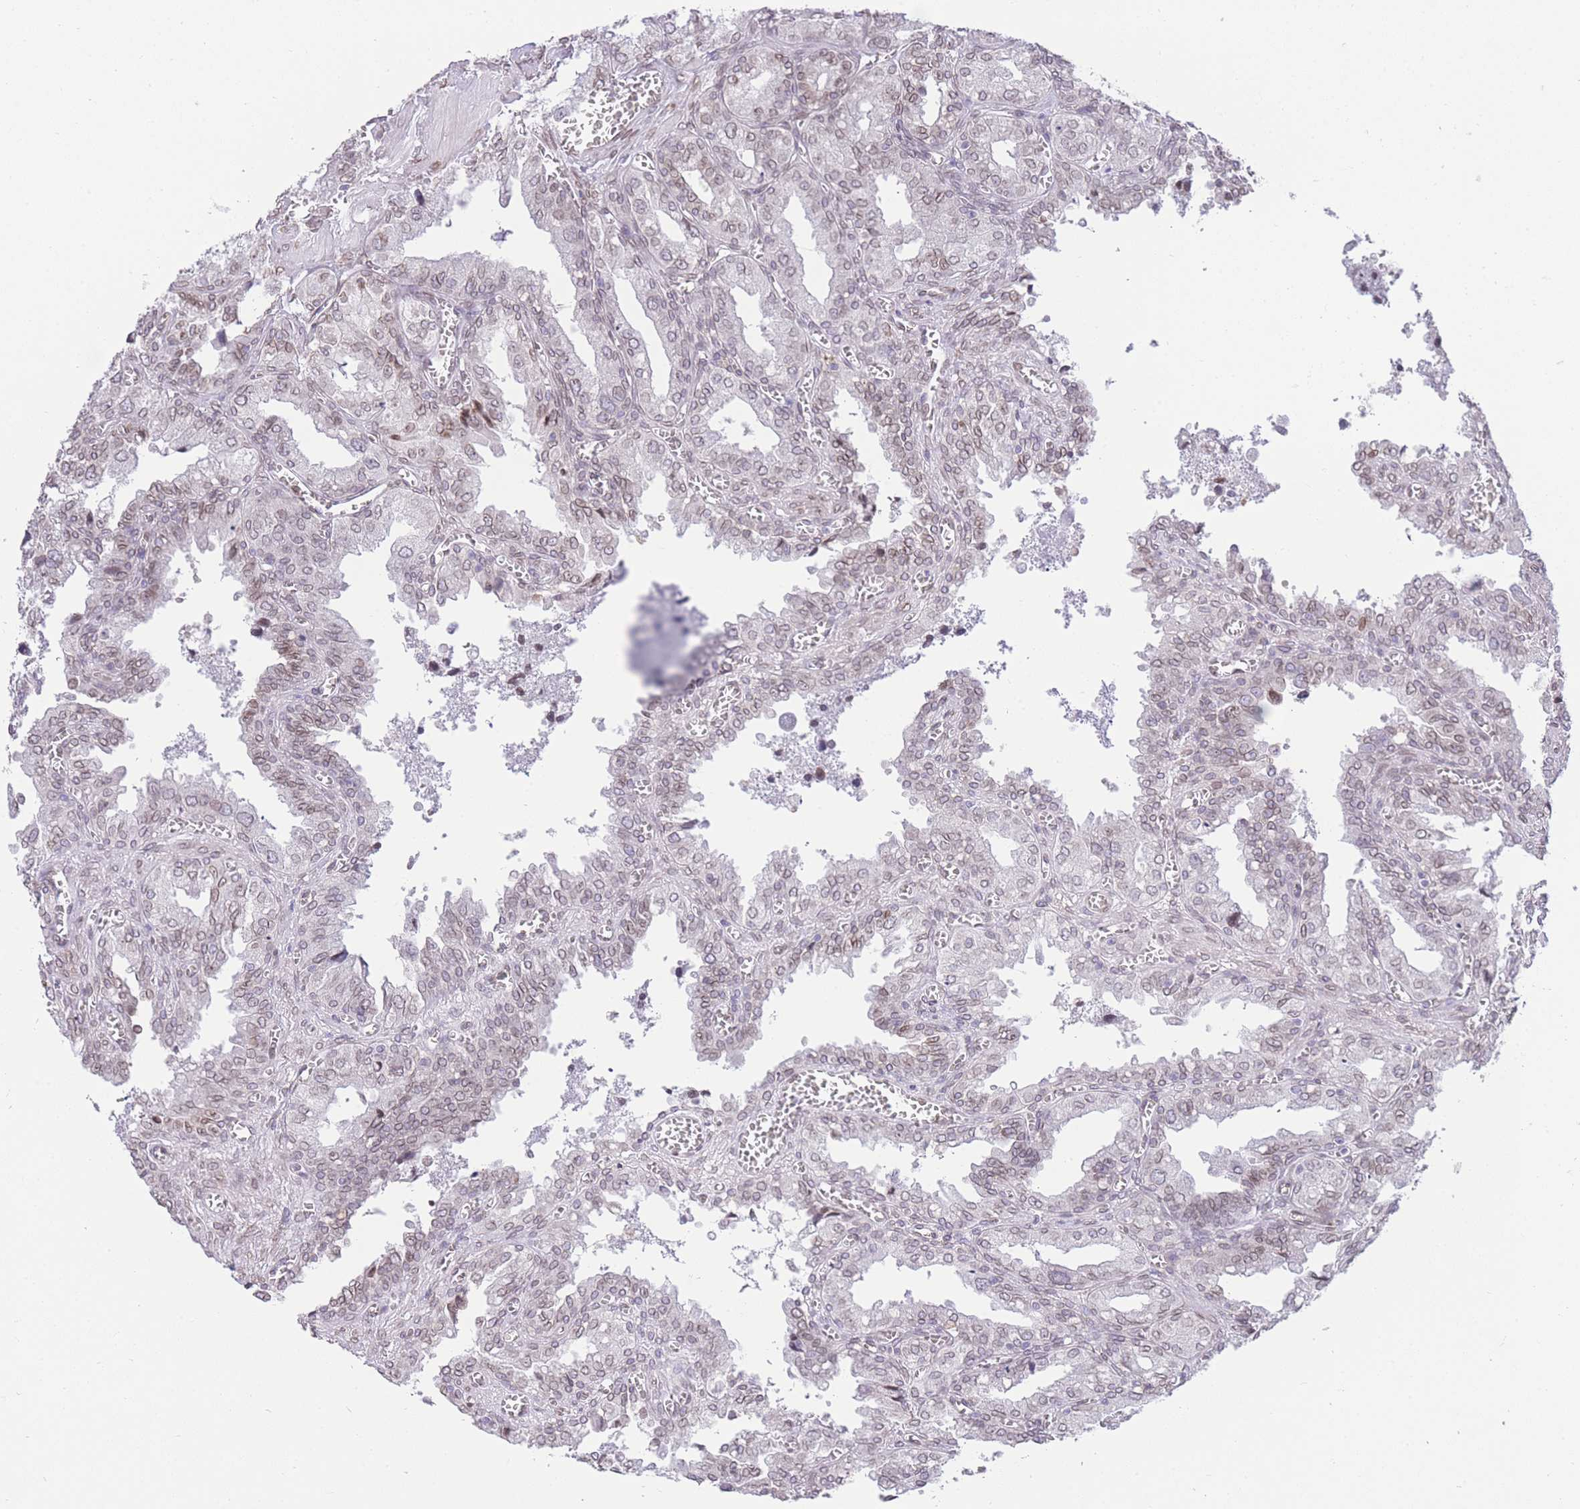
{"staining": {"intensity": "weak", "quantity": ">75%", "location": "nuclear"}, "tissue": "seminal vesicle", "cell_type": "Glandular cells", "image_type": "normal", "snomed": [{"axis": "morphology", "description": "Normal tissue, NOS"}, {"axis": "topography", "description": "Seminal veicle"}], "caption": "Protein staining by immunohistochemistry demonstrates weak nuclear staining in approximately >75% of glandular cells in benign seminal vesicle.", "gene": "OR10AD1", "patient": {"sex": "male", "age": 67}}